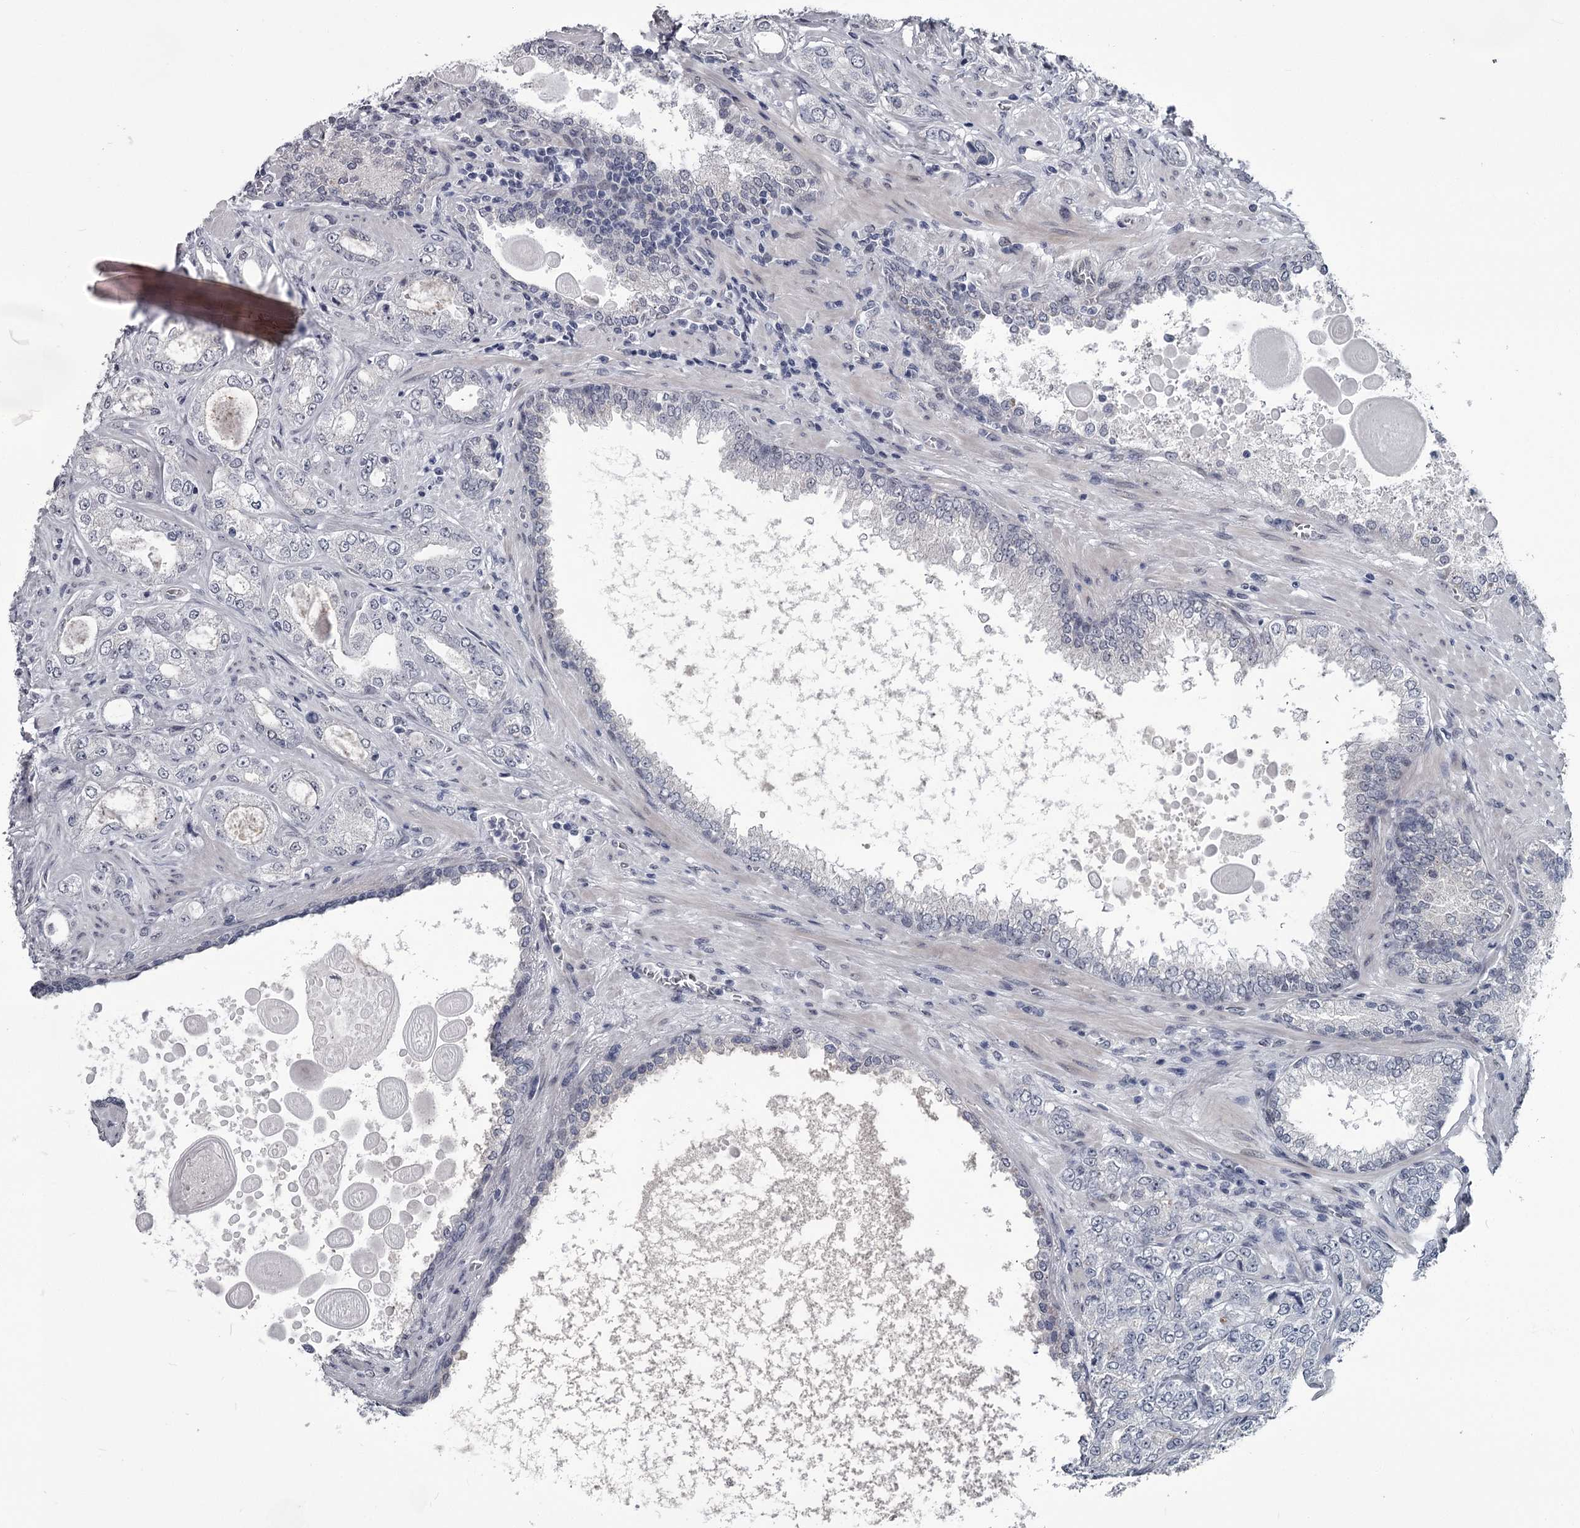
{"staining": {"intensity": "negative", "quantity": "none", "location": "none"}, "tissue": "prostate cancer", "cell_type": "Tumor cells", "image_type": "cancer", "snomed": [{"axis": "morphology", "description": "Normal tissue, NOS"}, {"axis": "morphology", "description": "Adenocarcinoma, High grade"}, {"axis": "topography", "description": "Prostate"}], "caption": "Tumor cells are negative for protein expression in human high-grade adenocarcinoma (prostate).", "gene": "PRPF40B", "patient": {"sex": "male", "age": 83}}